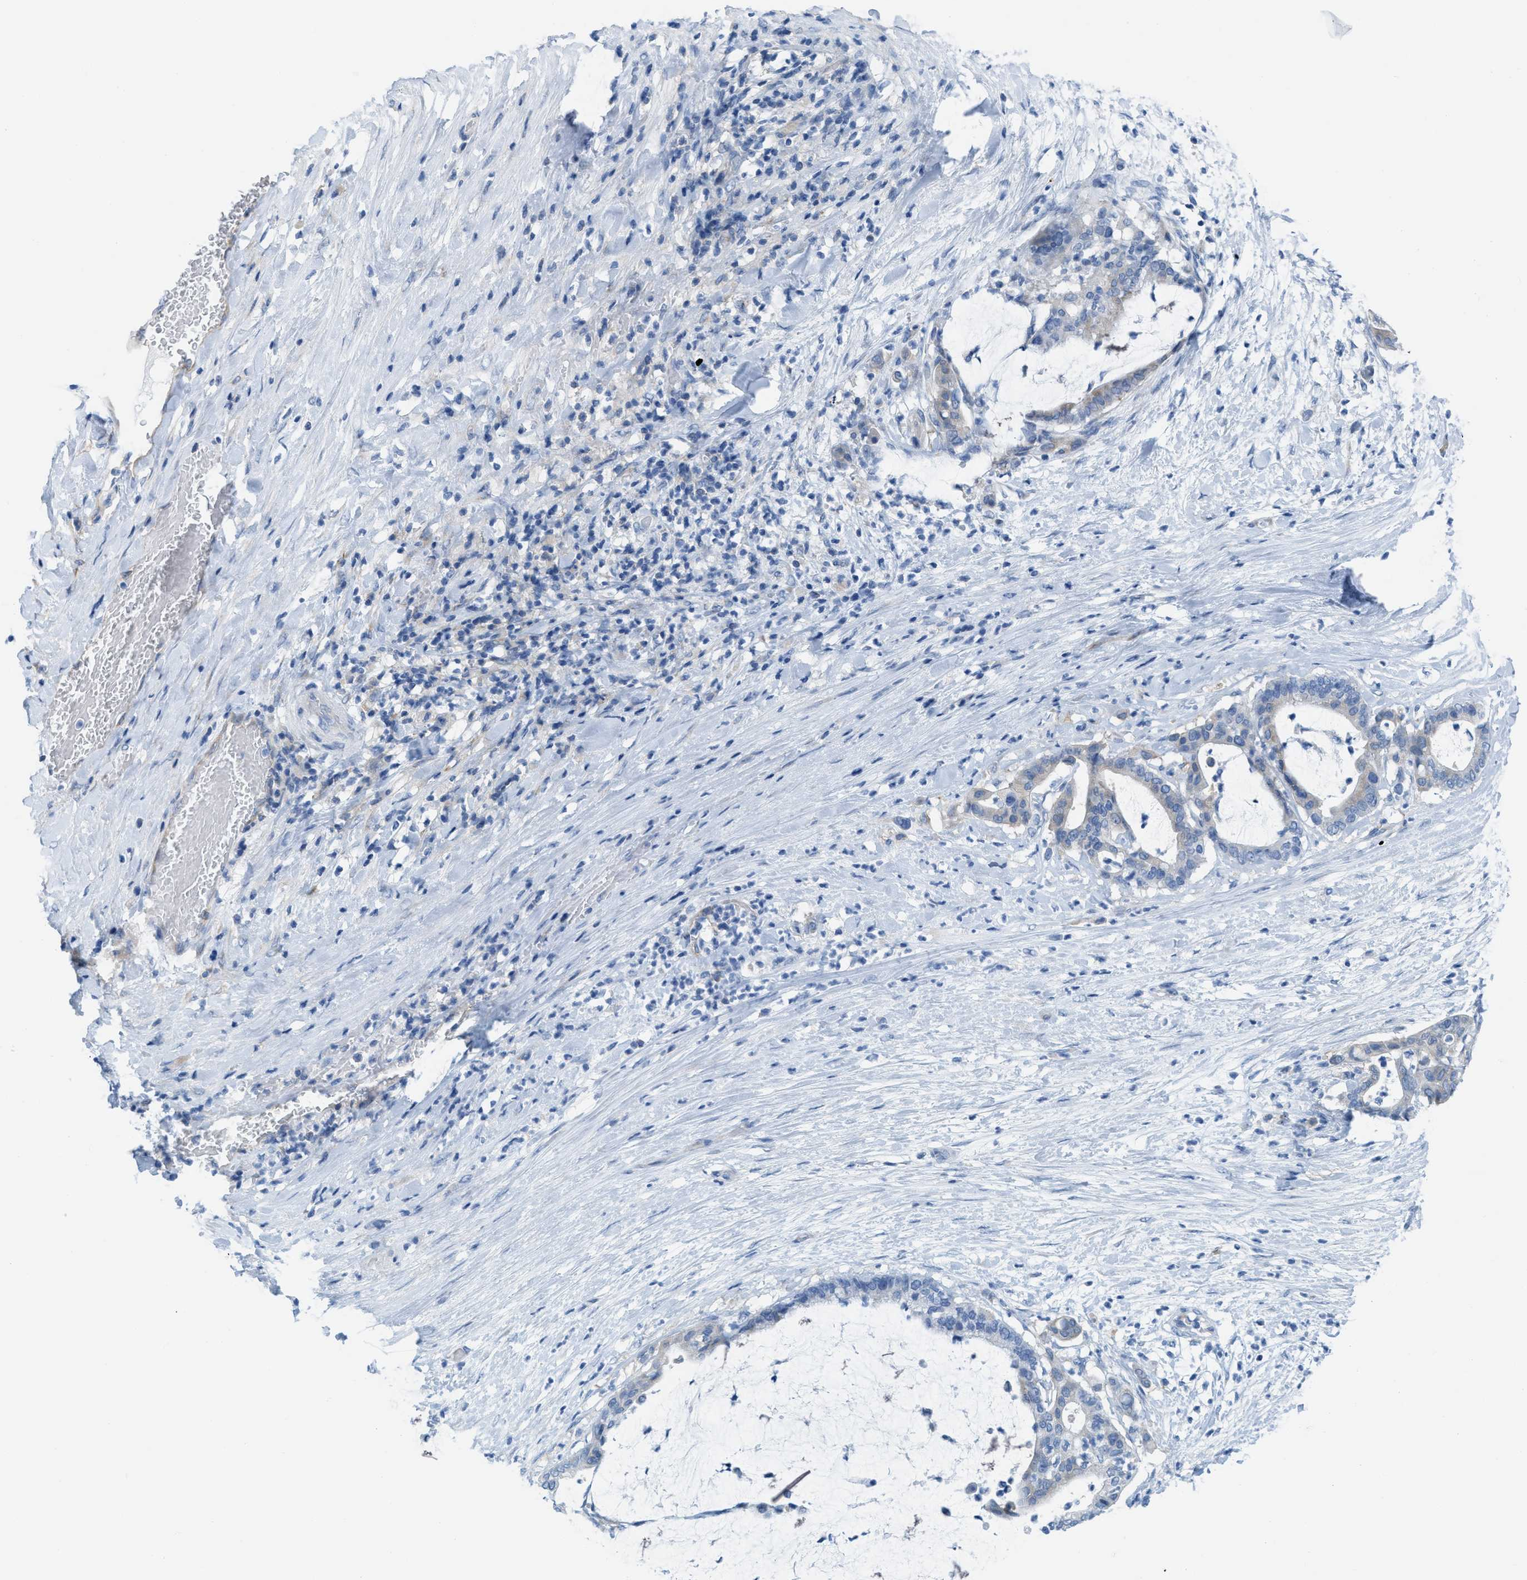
{"staining": {"intensity": "weak", "quantity": "<25%", "location": "cytoplasmic/membranous"}, "tissue": "pancreatic cancer", "cell_type": "Tumor cells", "image_type": "cancer", "snomed": [{"axis": "morphology", "description": "Adenocarcinoma, NOS"}, {"axis": "topography", "description": "Pancreas"}], "caption": "High magnification brightfield microscopy of pancreatic adenocarcinoma stained with DAB (3,3'-diaminobenzidine) (brown) and counterstained with hematoxylin (blue): tumor cells show no significant positivity.", "gene": "ASGR1", "patient": {"sex": "male", "age": 41}}